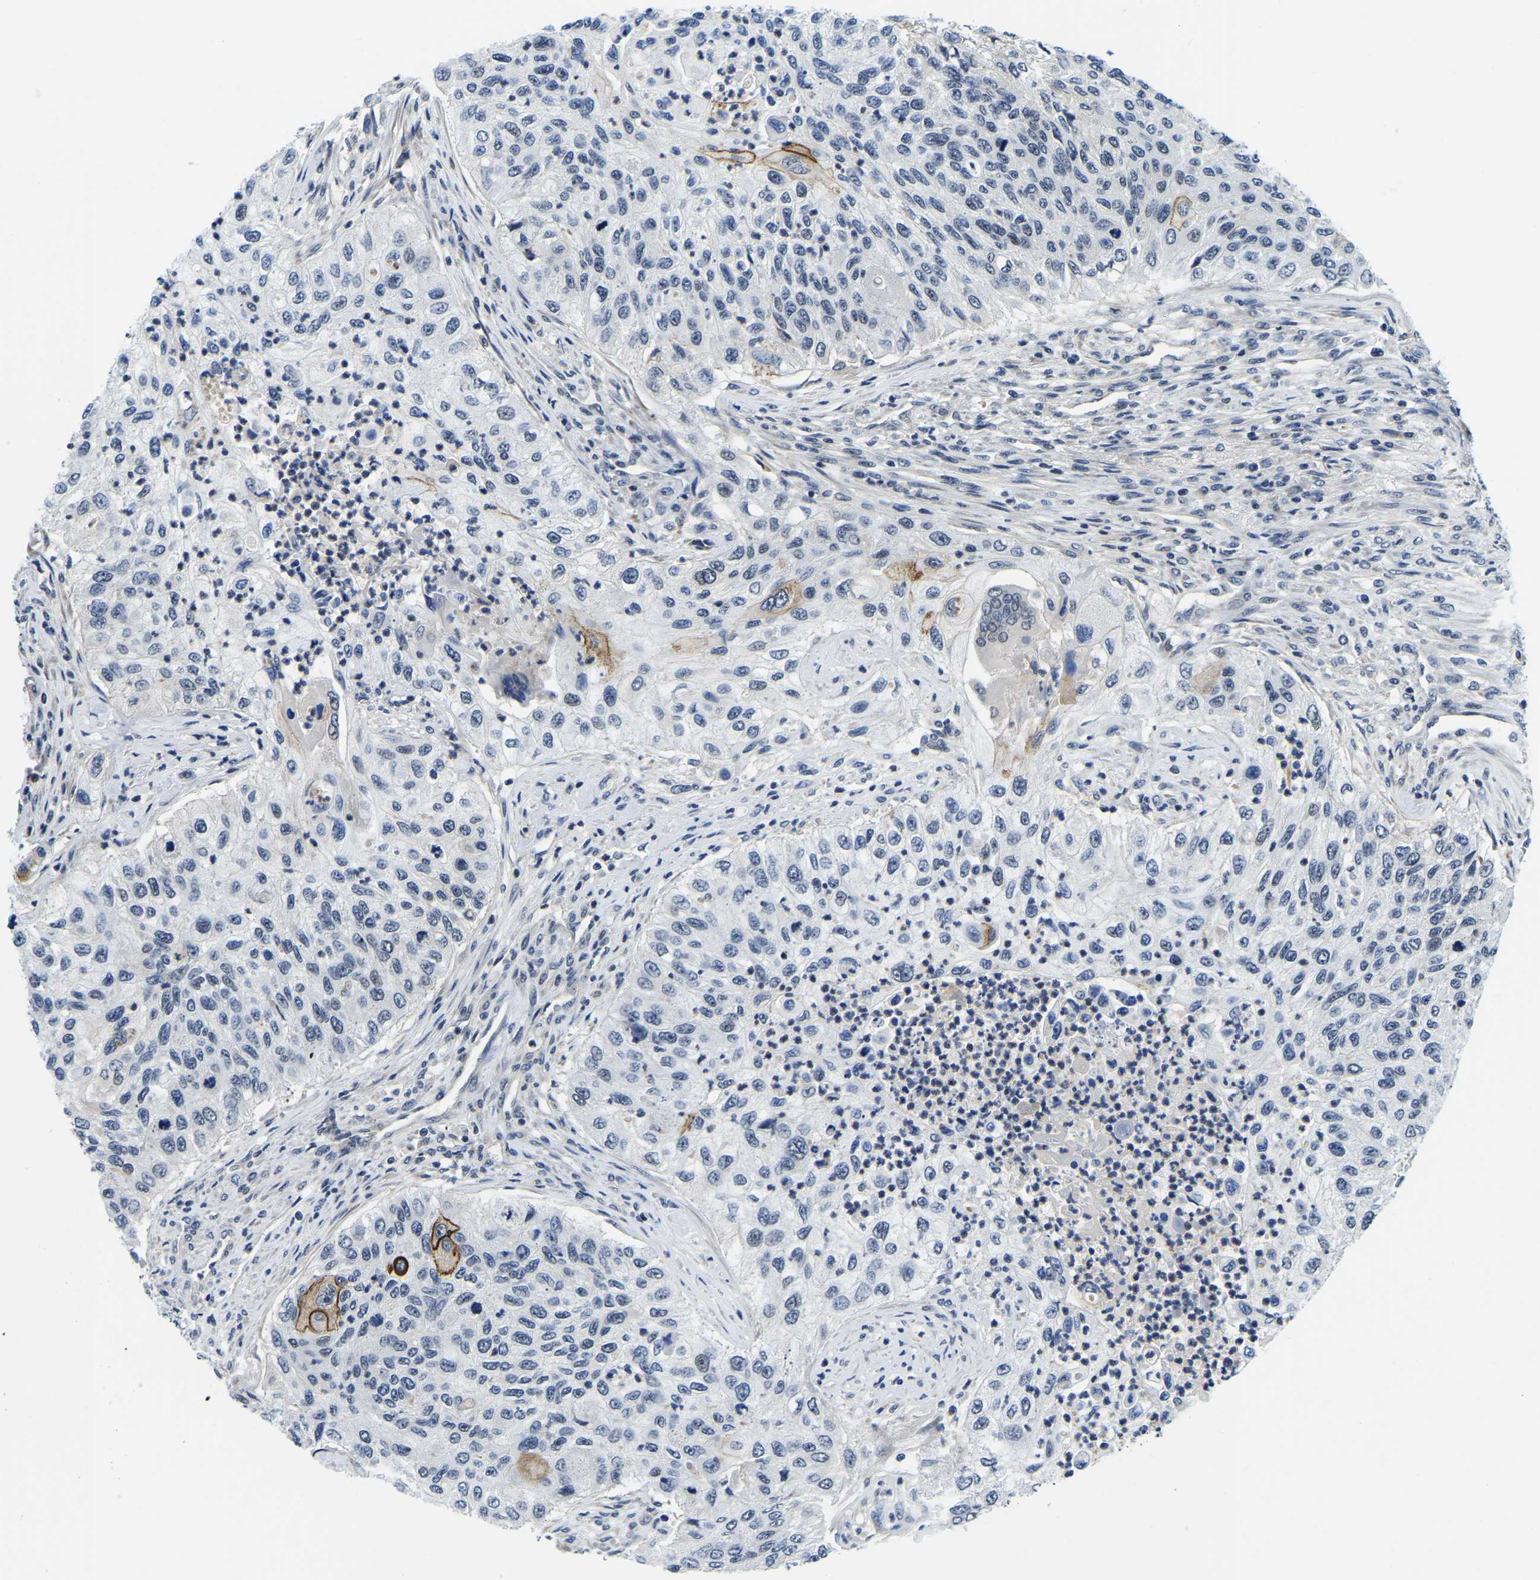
{"staining": {"intensity": "moderate", "quantity": "<25%", "location": "cytoplasmic/membranous"}, "tissue": "urothelial cancer", "cell_type": "Tumor cells", "image_type": "cancer", "snomed": [{"axis": "morphology", "description": "Urothelial carcinoma, High grade"}, {"axis": "topography", "description": "Urinary bladder"}], "caption": "IHC of urothelial cancer exhibits low levels of moderate cytoplasmic/membranous expression in approximately <25% of tumor cells. (DAB (3,3'-diaminobenzidine) = brown stain, brightfield microscopy at high magnification).", "gene": "POLDIP3", "patient": {"sex": "female", "age": 60}}